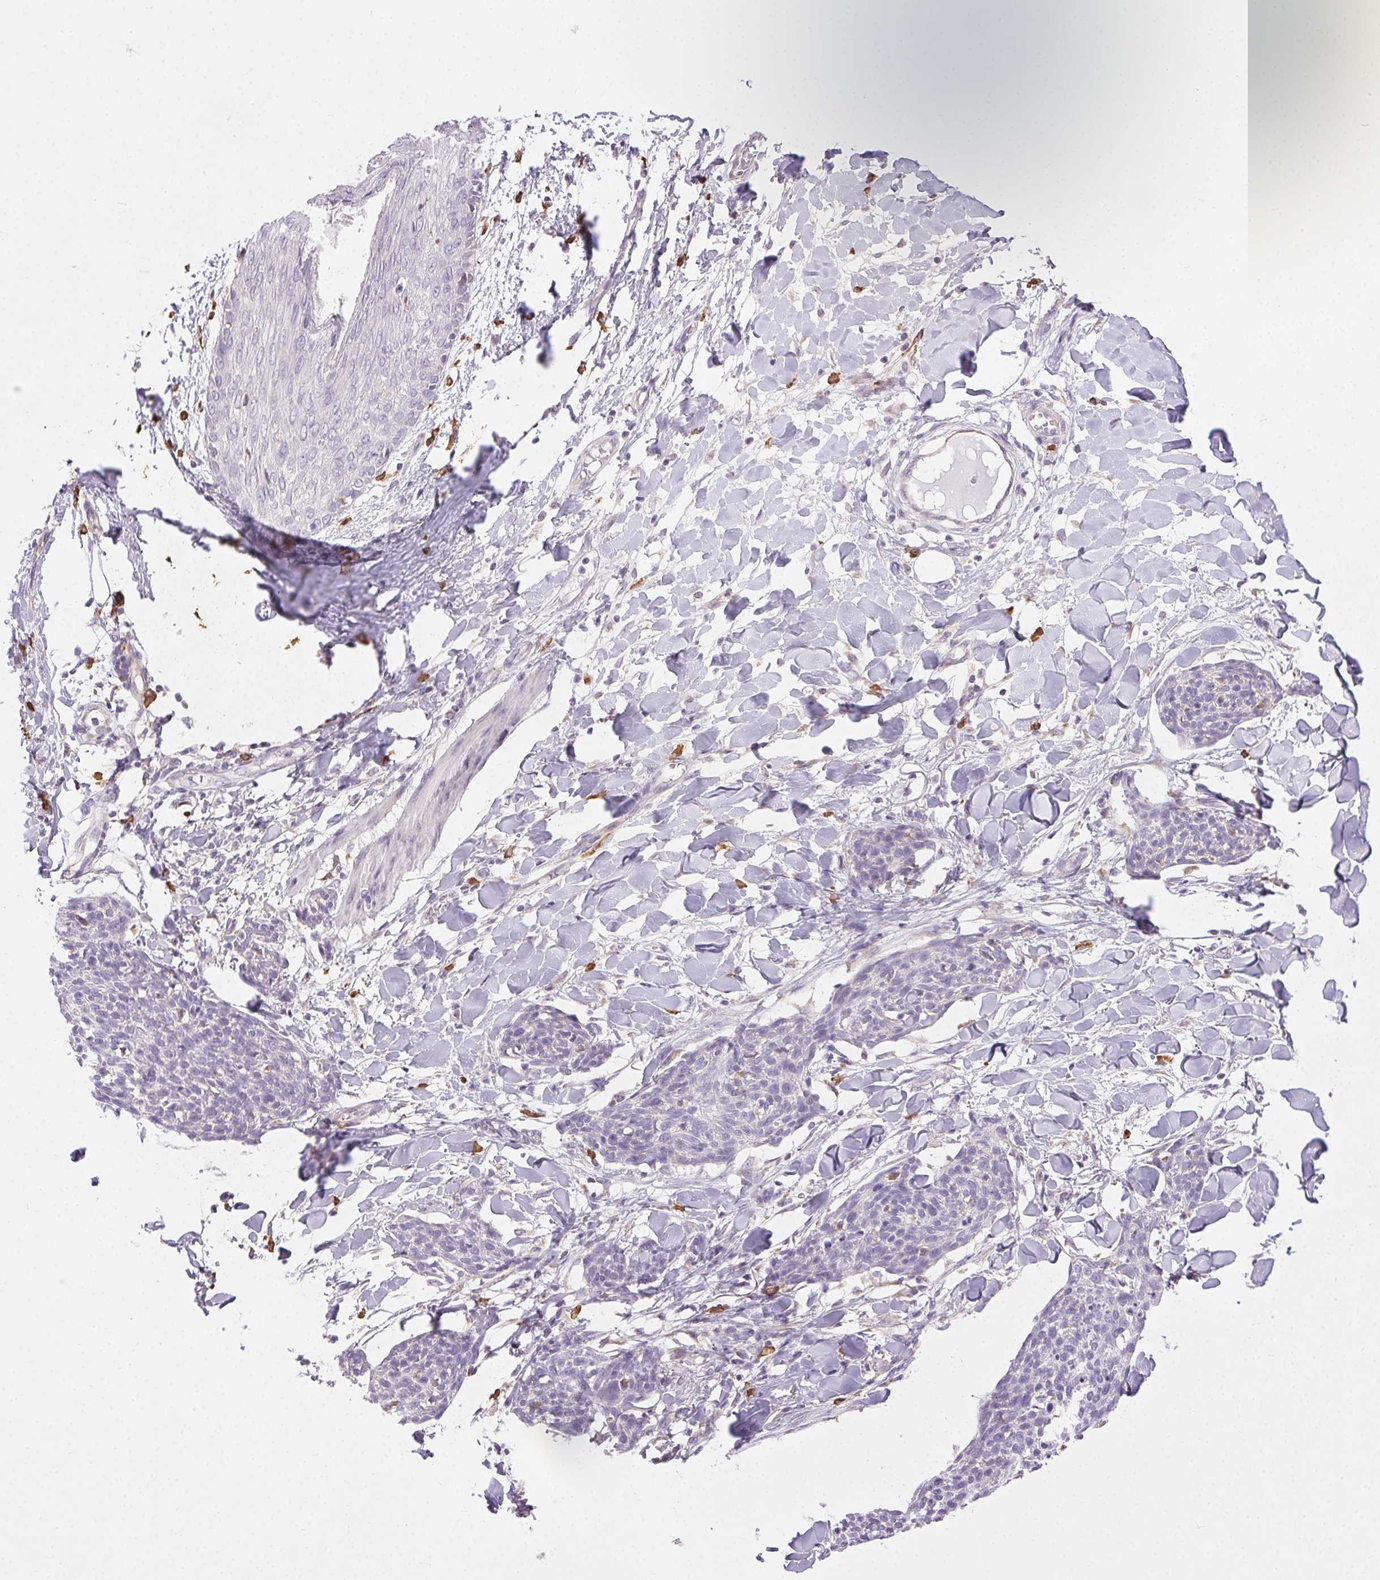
{"staining": {"intensity": "negative", "quantity": "none", "location": "none"}, "tissue": "skin cancer", "cell_type": "Tumor cells", "image_type": "cancer", "snomed": [{"axis": "morphology", "description": "Squamous cell carcinoma, NOS"}, {"axis": "topography", "description": "Skin"}, {"axis": "topography", "description": "Vulva"}], "caption": "IHC histopathology image of neoplastic tissue: skin squamous cell carcinoma stained with DAB reveals no significant protein positivity in tumor cells. Nuclei are stained in blue.", "gene": "SNX31", "patient": {"sex": "female", "age": 75}}